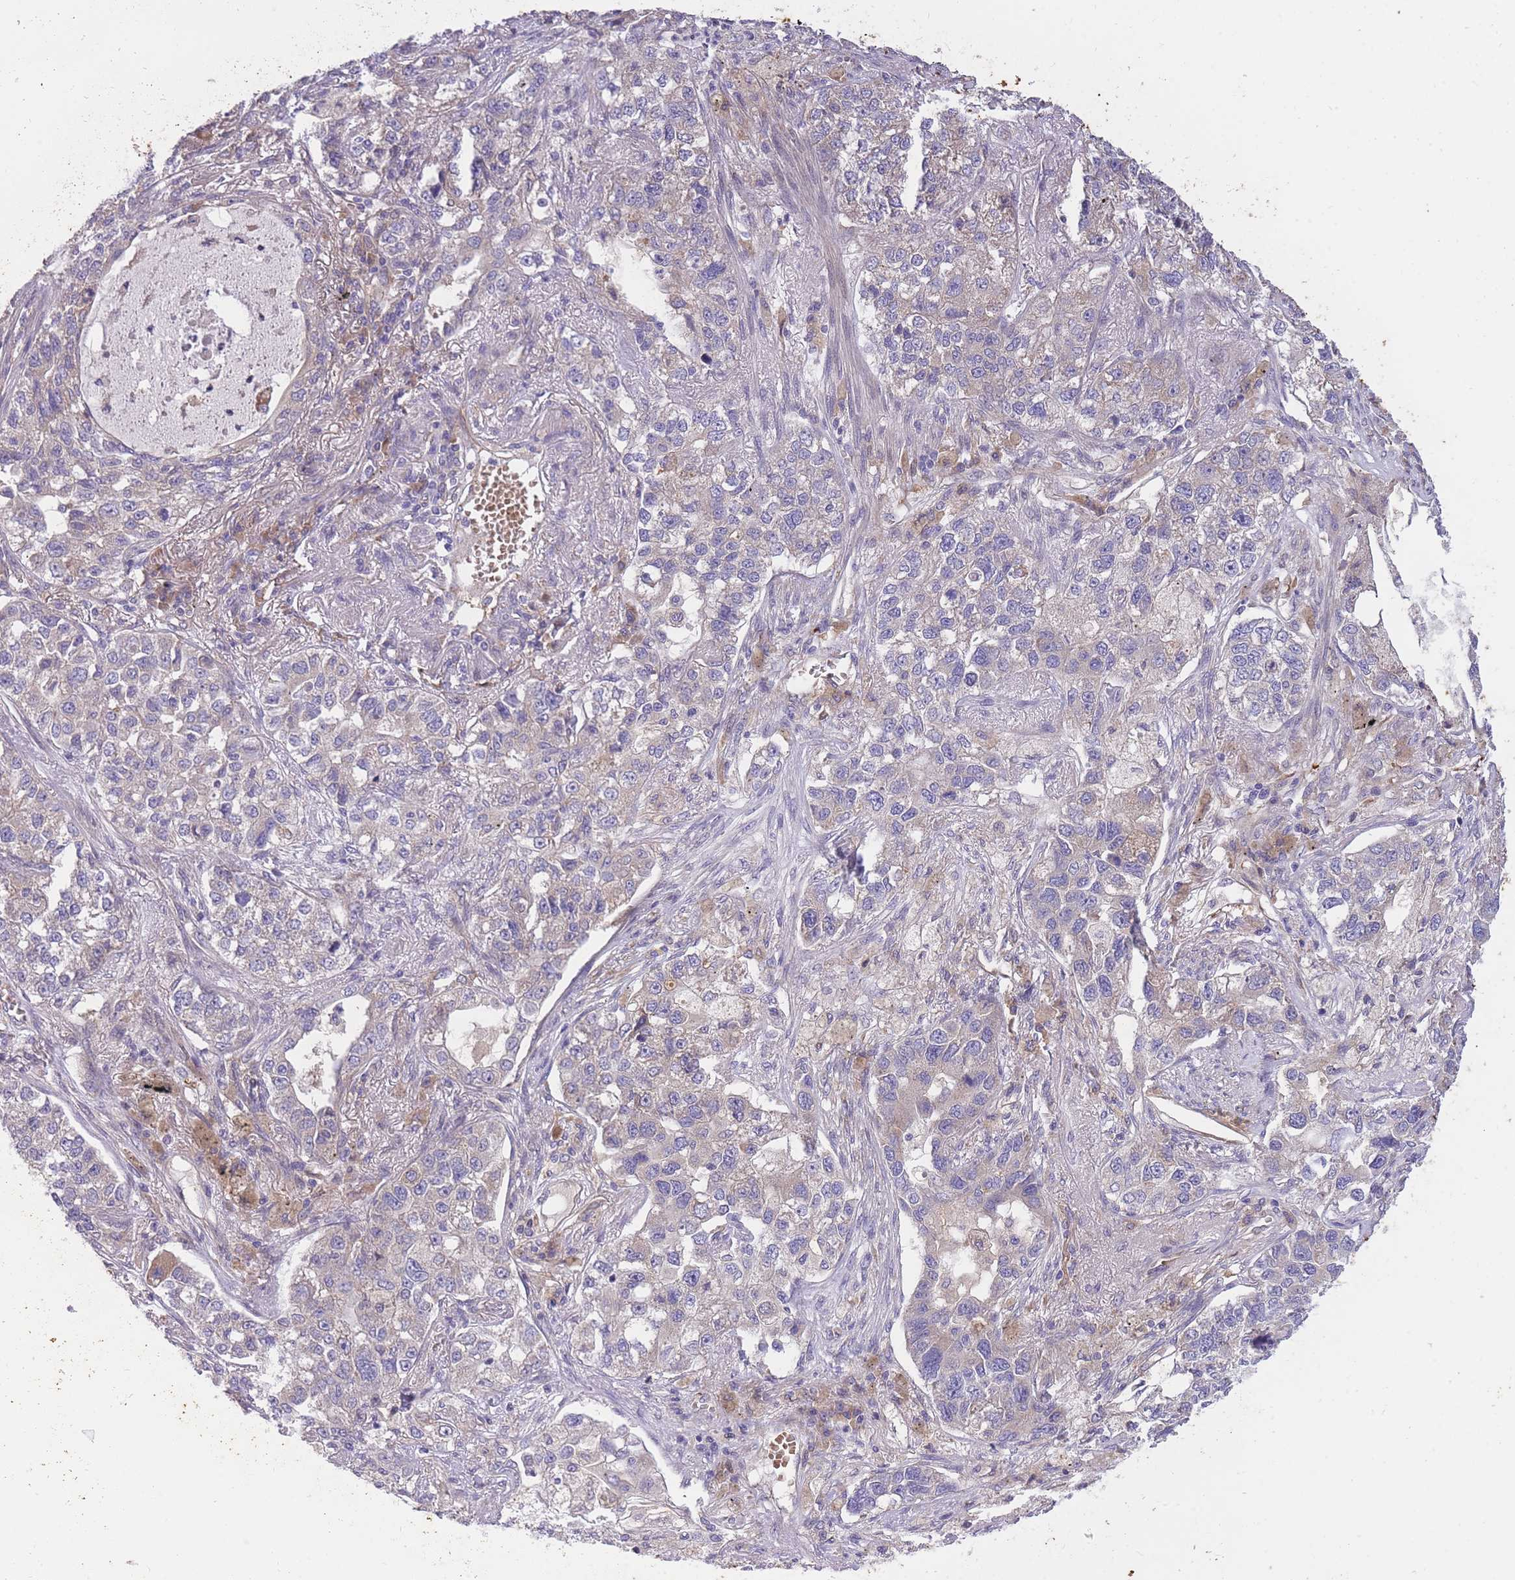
{"staining": {"intensity": "negative", "quantity": "none", "location": "none"}, "tissue": "lung cancer", "cell_type": "Tumor cells", "image_type": "cancer", "snomed": [{"axis": "morphology", "description": "Adenocarcinoma, NOS"}, {"axis": "topography", "description": "Lung"}], "caption": "Human adenocarcinoma (lung) stained for a protein using IHC shows no positivity in tumor cells.", "gene": "CRYGN", "patient": {"sex": "male", "age": 49}}